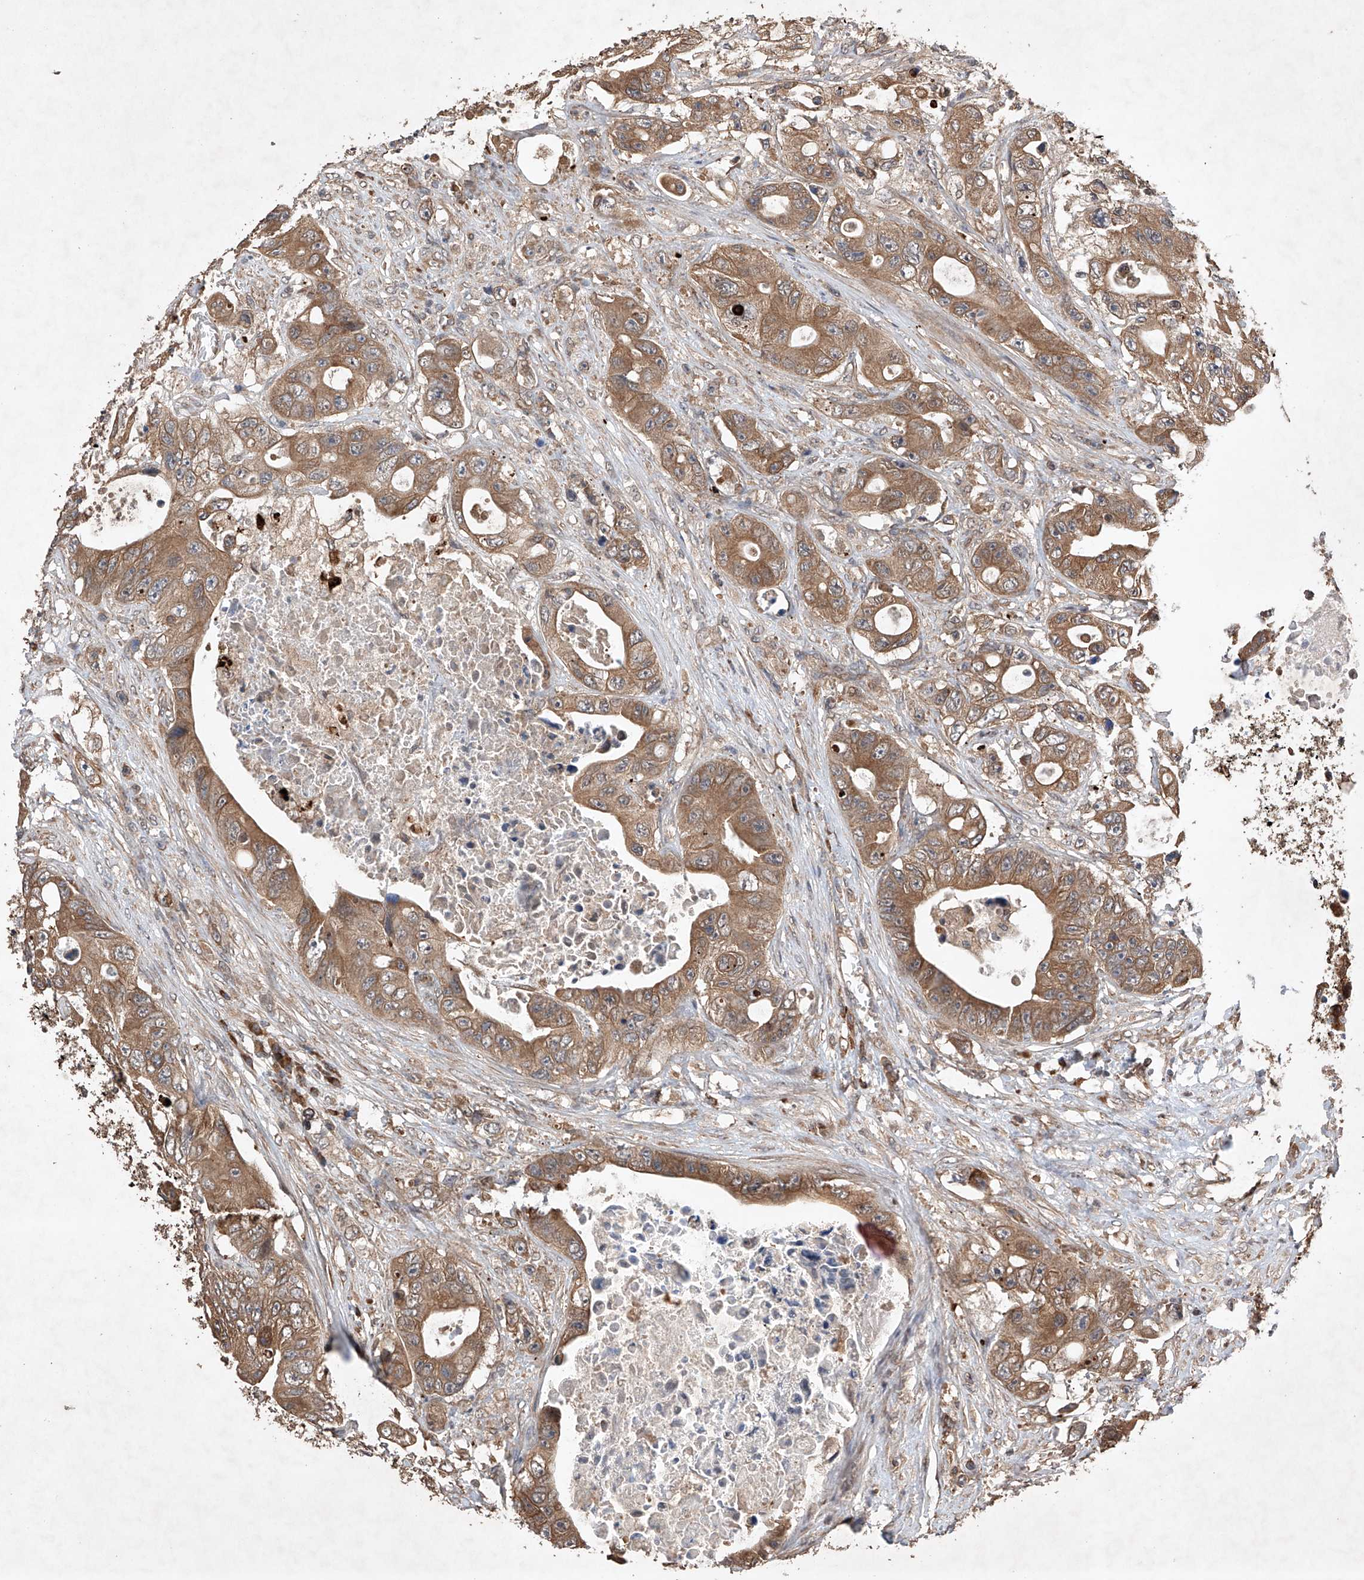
{"staining": {"intensity": "moderate", "quantity": ">75%", "location": "cytoplasmic/membranous"}, "tissue": "colorectal cancer", "cell_type": "Tumor cells", "image_type": "cancer", "snomed": [{"axis": "morphology", "description": "Adenocarcinoma, NOS"}, {"axis": "topography", "description": "Colon"}], "caption": "Colorectal adenocarcinoma was stained to show a protein in brown. There is medium levels of moderate cytoplasmic/membranous expression in approximately >75% of tumor cells.", "gene": "LURAP1", "patient": {"sex": "female", "age": 46}}